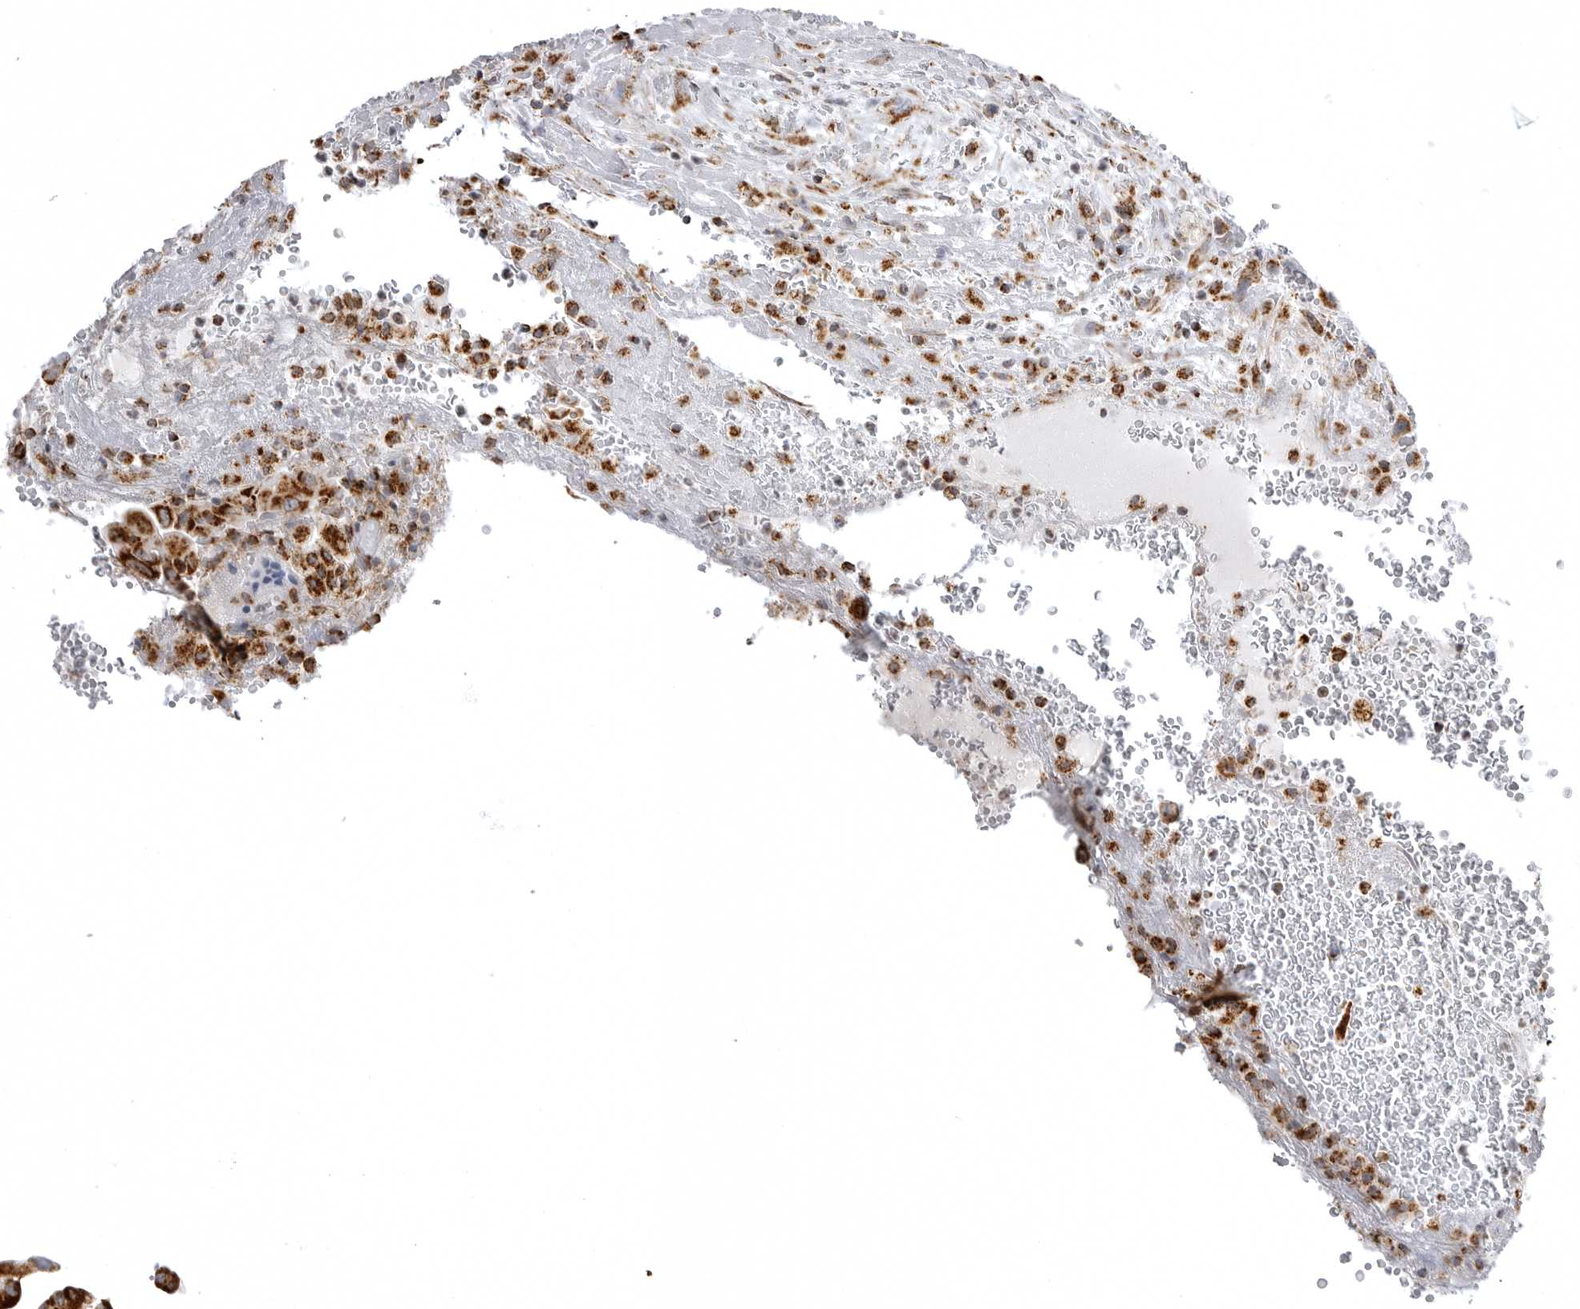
{"staining": {"intensity": "strong", "quantity": ">75%", "location": "cytoplasmic/membranous"}, "tissue": "thyroid cancer", "cell_type": "Tumor cells", "image_type": "cancer", "snomed": [{"axis": "morphology", "description": "Papillary adenocarcinoma, NOS"}, {"axis": "topography", "description": "Thyroid gland"}], "caption": "Approximately >75% of tumor cells in human thyroid cancer (papillary adenocarcinoma) demonstrate strong cytoplasmic/membranous protein expression as visualized by brown immunohistochemical staining.", "gene": "TUFM", "patient": {"sex": "male", "age": 77}}